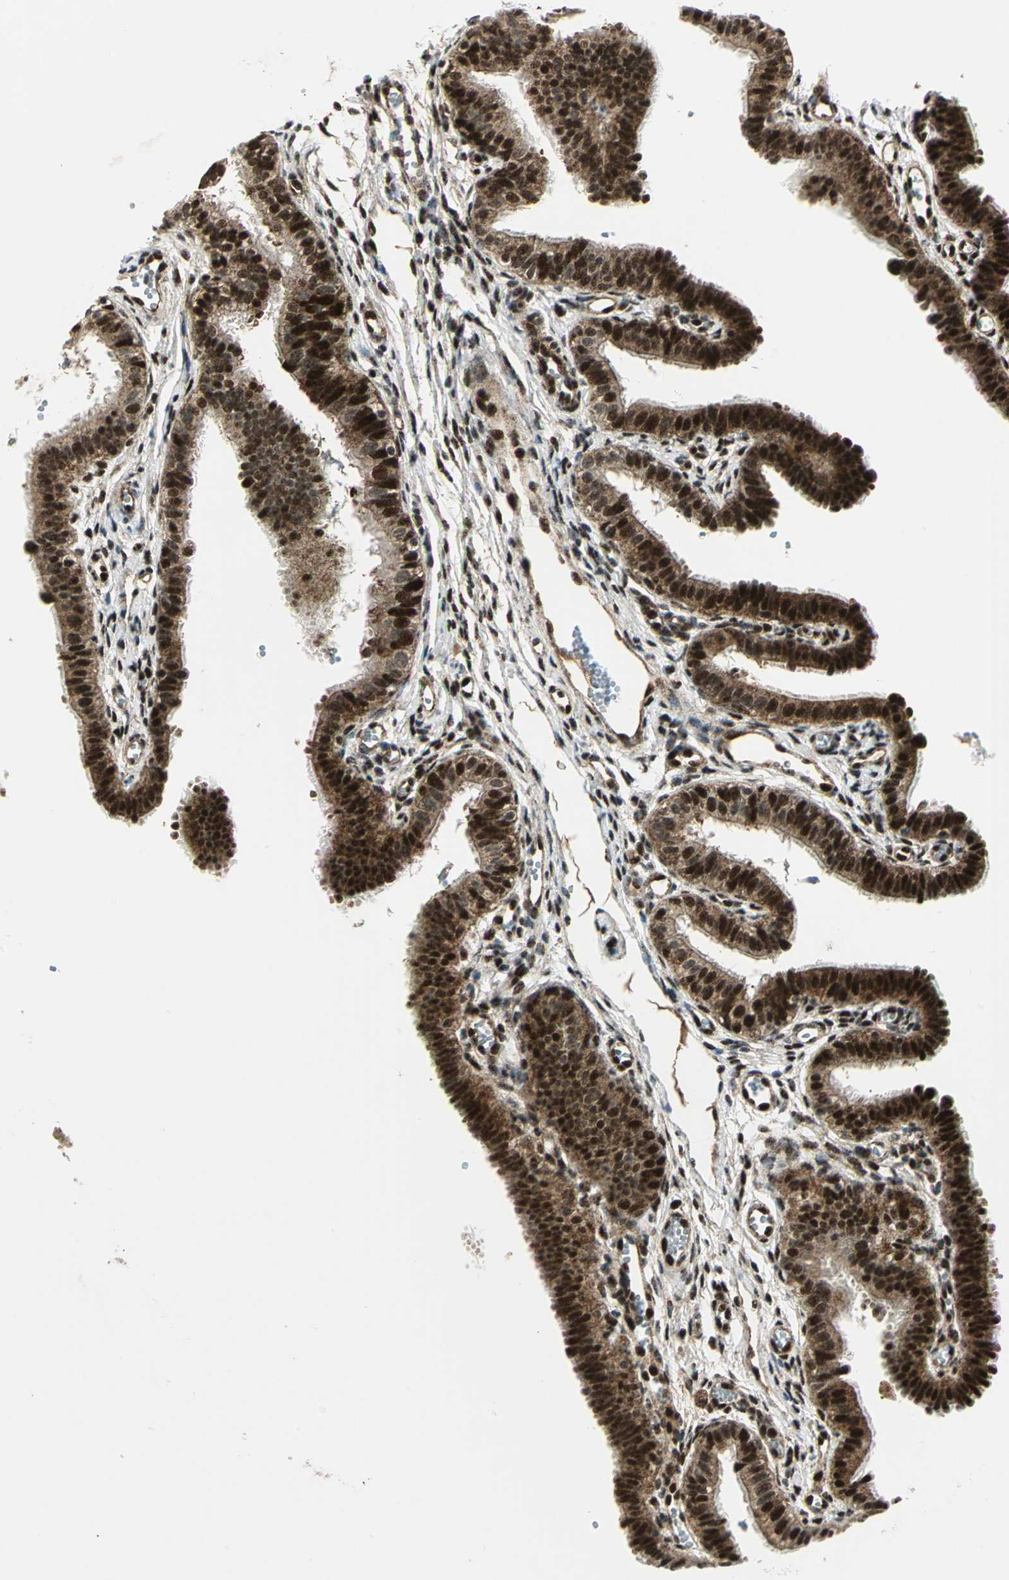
{"staining": {"intensity": "strong", "quantity": ">75%", "location": "cytoplasmic/membranous,nuclear"}, "tissue": "fallopian tube", "cell_type": "Glandular cells", "image_type": "normal", "snomed": [{"axis": "morphology", "description": "Normal tissue, NOS"}, {"axis": "topography", "description": "Fallopian tube"}, {"axis": "topography", "description": "Placenta"}], "caption": "A high-resolution photomicrograph shows immunohistochemistry (IHC) staining of normal fallopian tube, which shows strong cytoplasmic/membranous,nuclear staining in about >75% of glandular cells.", "gene": "COPS5", "patient": {"sex": "female", "age": 34}}